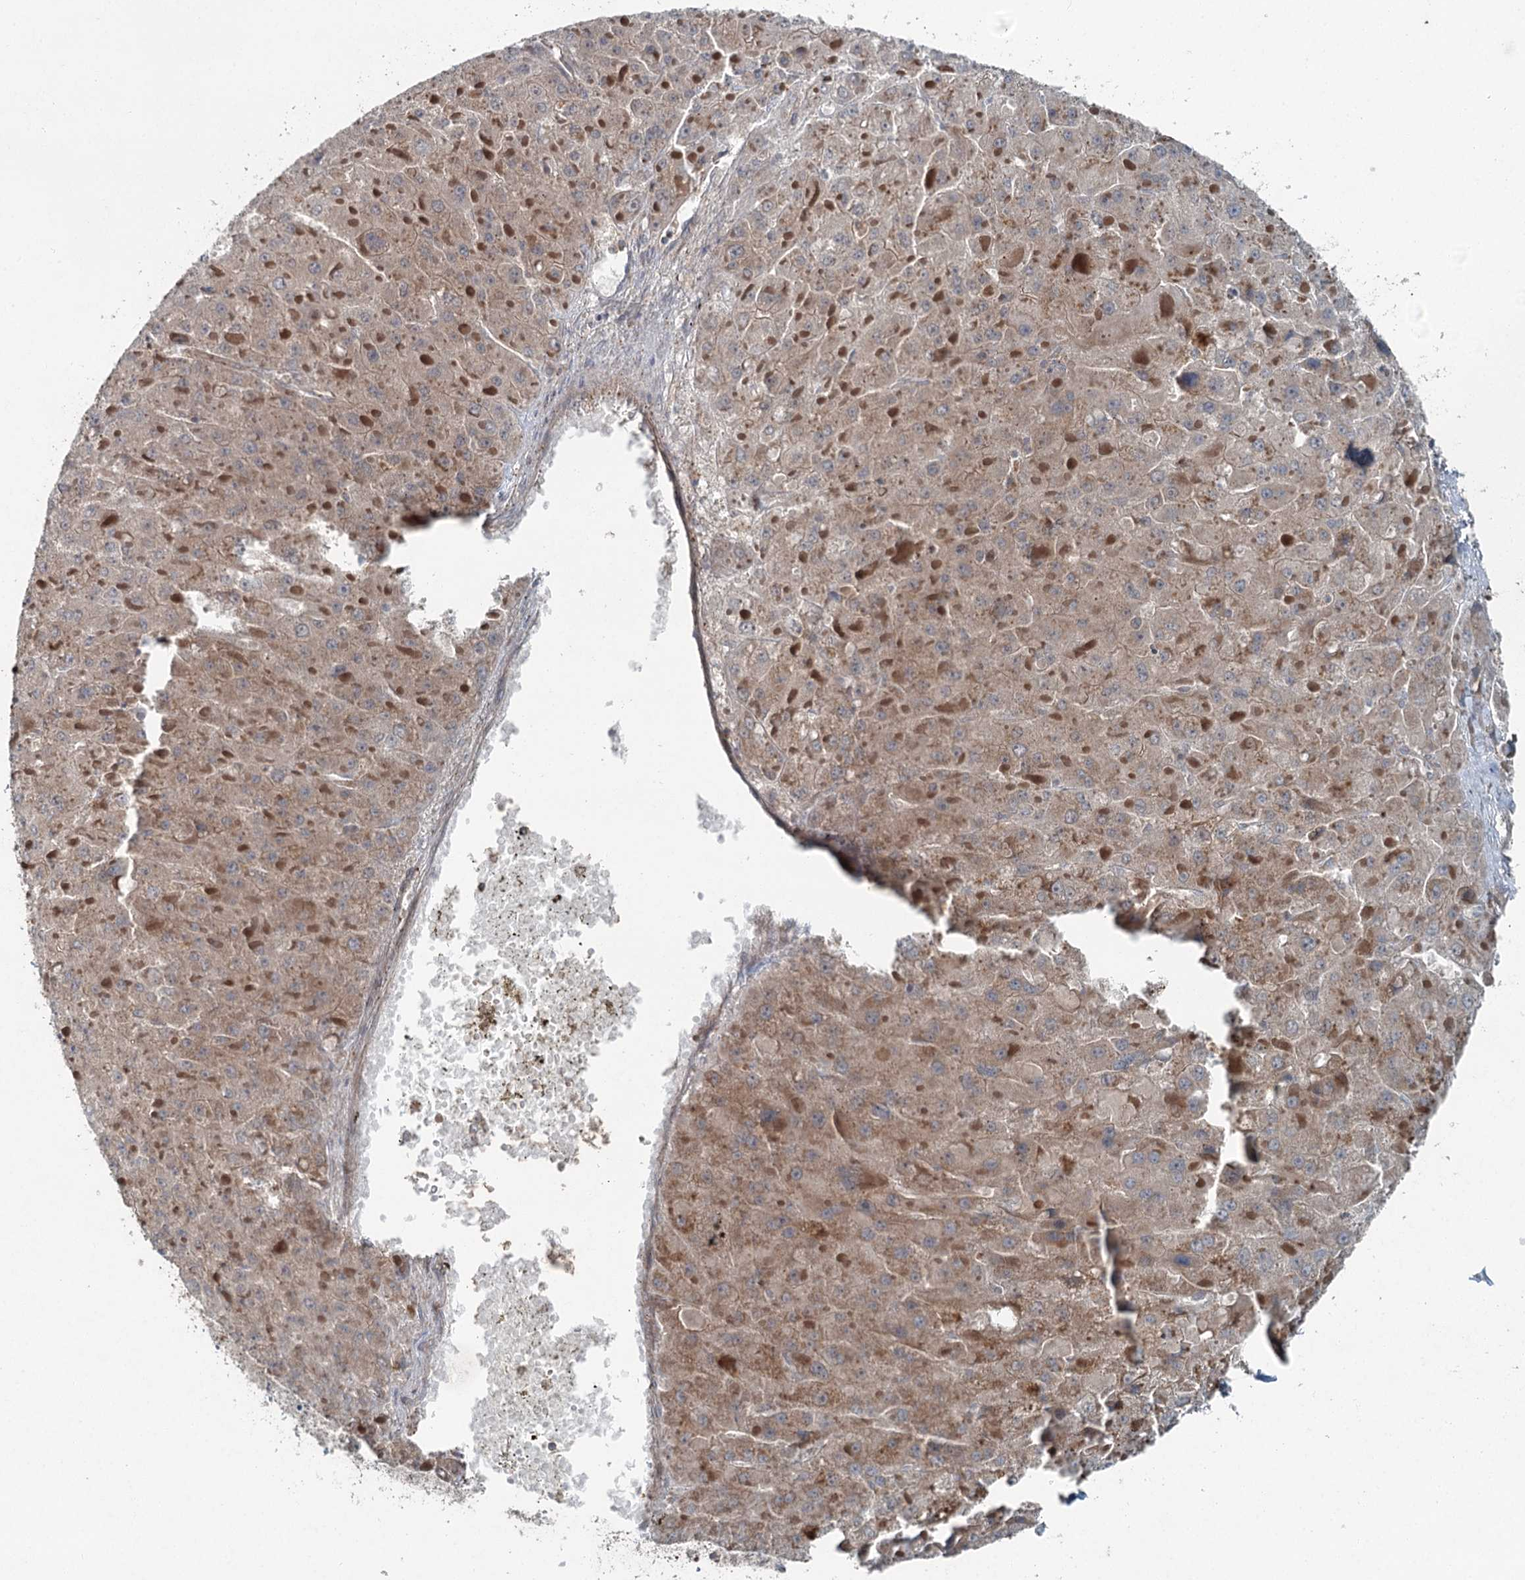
{"staining": {"intensity": "moderate", "quantity": "25%-75%", "location": "cytoplasmic/membranous"}, "tissue": "liver cancer", "cell_type": "Tumor cells", "image_type": "cancer", "snomed": [{"axis": "morphology", "description": "Carcinoma, Hepatocellular, NOS"}, {"axis": "topography", "description": "Liver"}], "caption": "Moderate cytoplasmic/membranous protein expression is seen in about 25%-75% of tumor cells in liver hepatocellular carcinoma.", "gene": "SKIC3", "patient": {"sex": "female", "age": 73}}